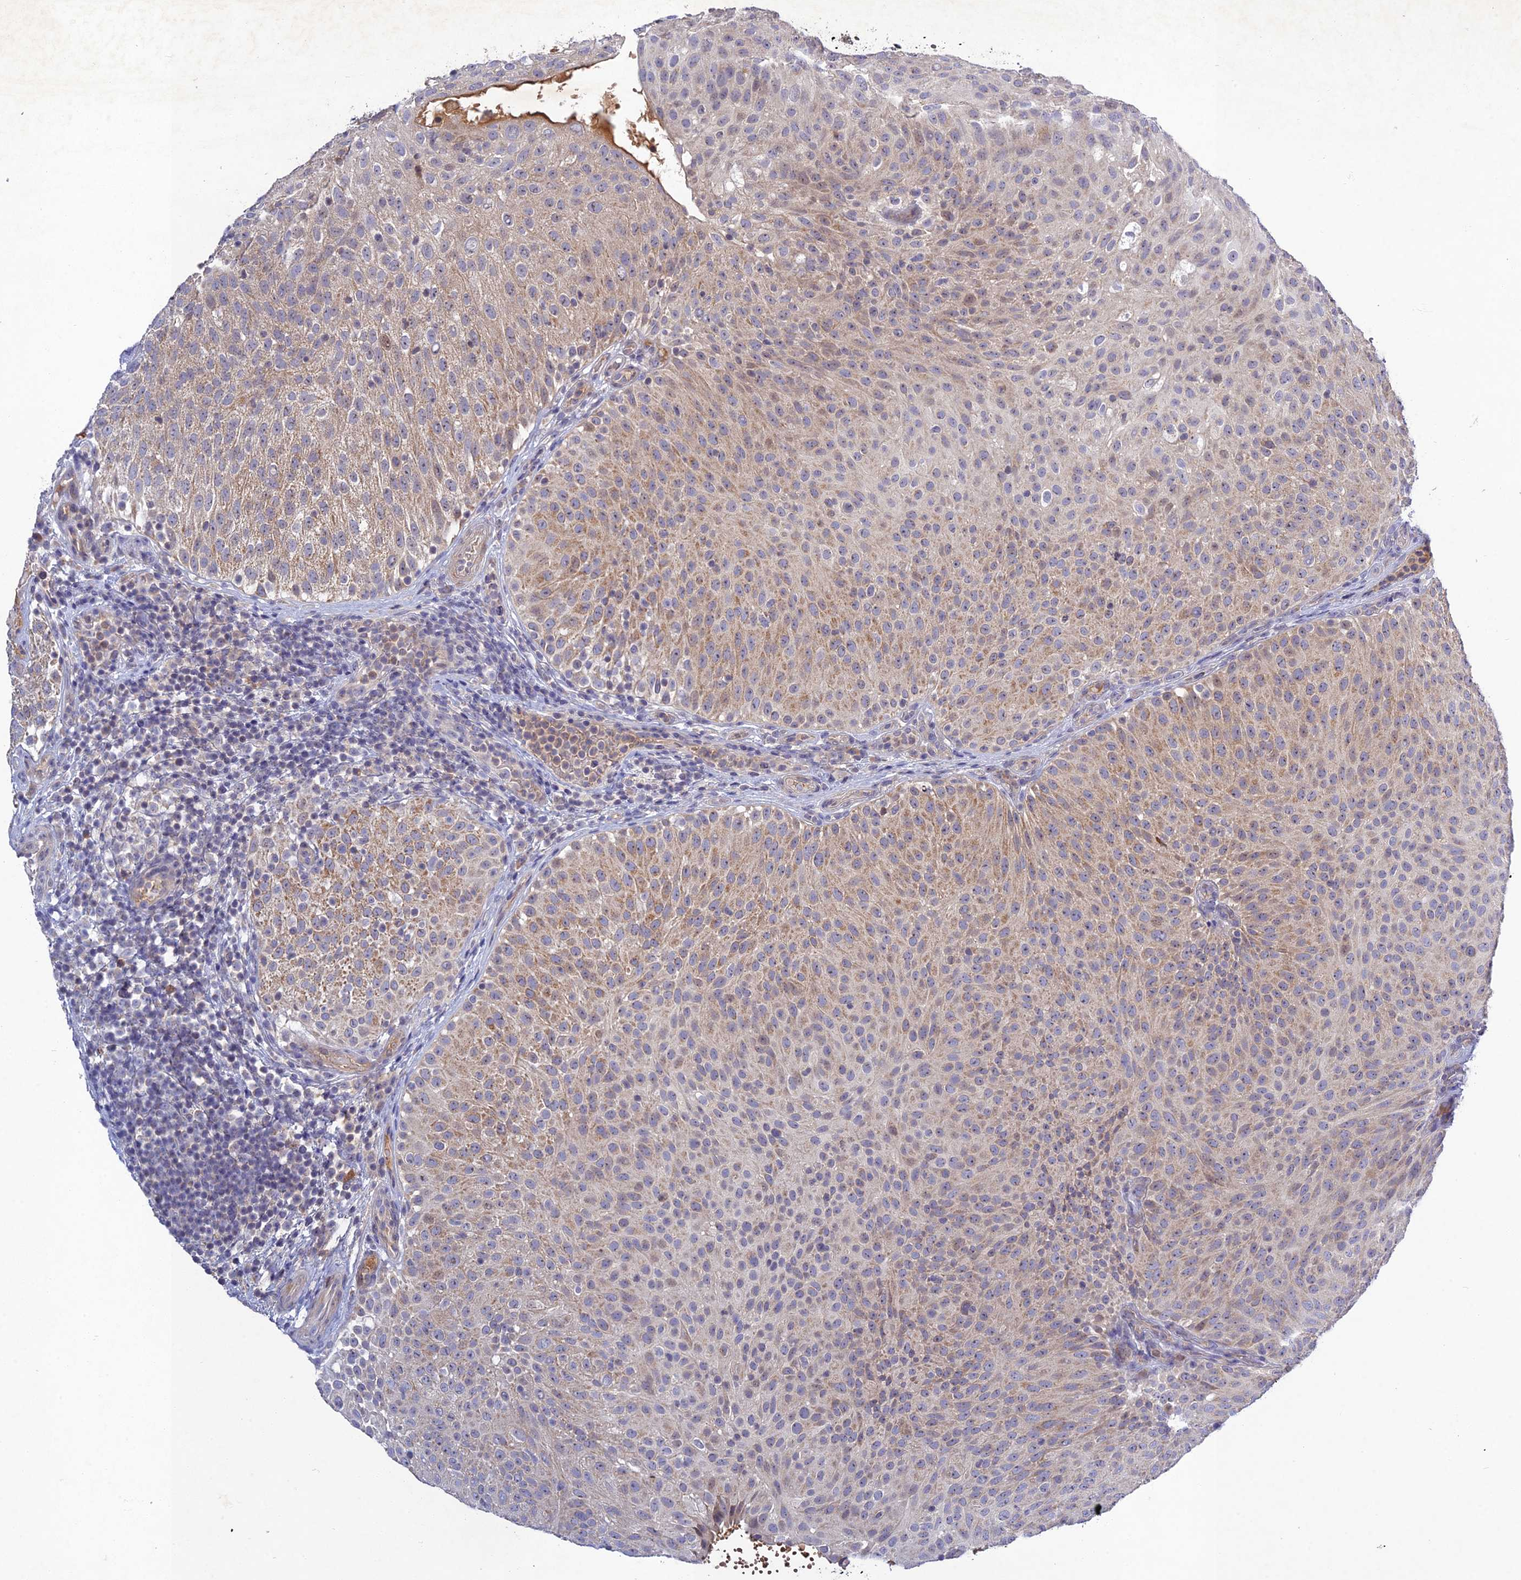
{"staining": {"intensity": "weak", "quantity": "25%-75%", "location": "cytoplasmic/membranous"}, "tissue": "urothelial cancer", "cell_type": "Tumor cells", "image_type": "cancer", "snomed": [{"axis": "morphology", "description": "Urothelial carcinoma, Low grade"}, {"axis": "topography", "description": "Urinary bladder"}], "caption": "Tumor cells demonstrate weak cytoplasmic/membranous staining in about 25%-75% of cells in urothelial cancer.", "gene": "CHST5", "patient": {"sex": "male", "age": 78}}